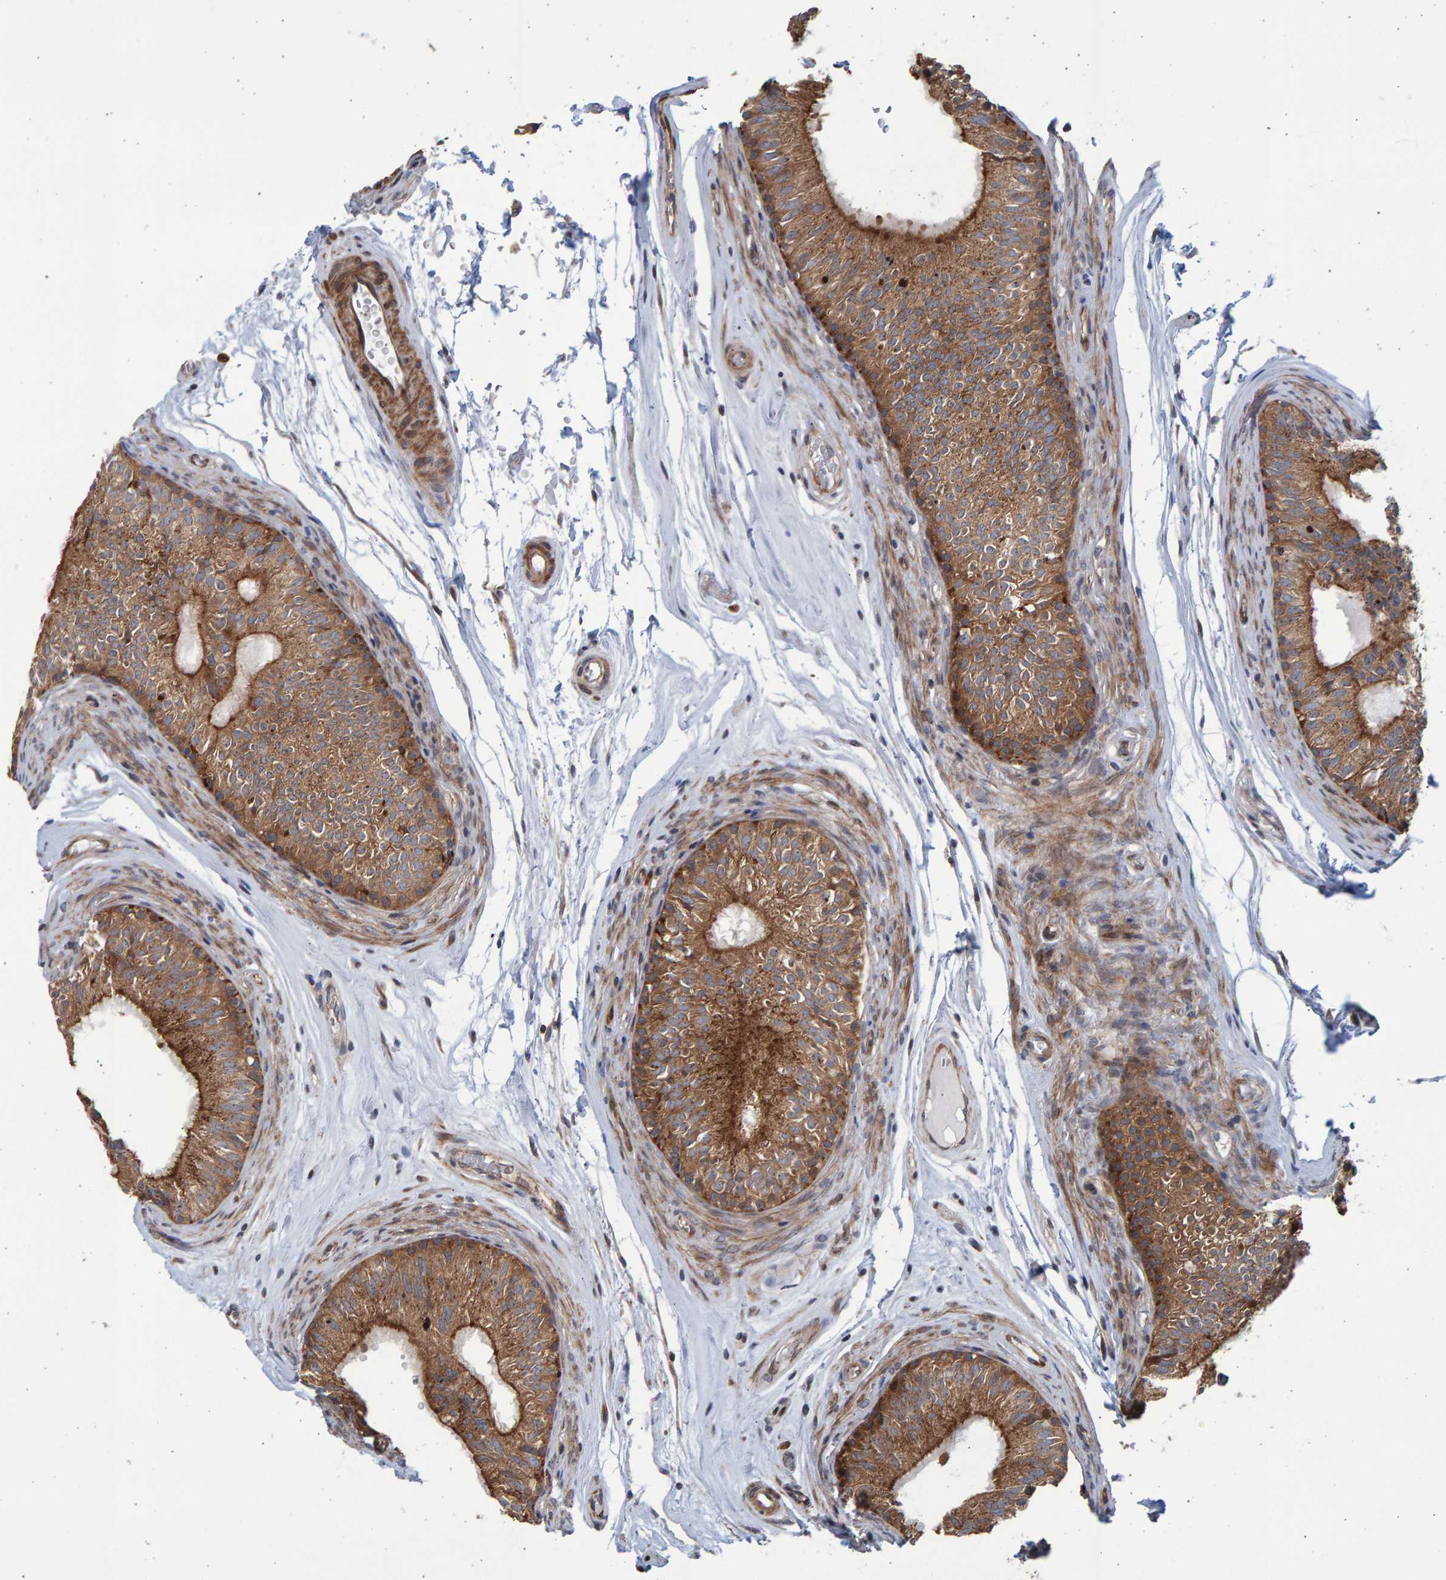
{"staining": {"intensity": "strong", "quantity": ">75%", "location": "cytoplasmic/membranous"}, "tissue": "epididymis", "cell_type": "Glandular cells", "image_type": "normal", "snomed": [{"axis": "morphology", "description": "Normal tissue, NOS"}, {"axis": "topography", "description": "Epididymis"}], "caption": "Immunohistochemistry (IHC) micrograph of benign epididymis stained for a protein (brown), which reveals high levels of strong cytoplasmic/membranous expression in approximately >75% of glandular cells.", "gene": "LRBA", "patient": {"sex": "male", "age": 36}}